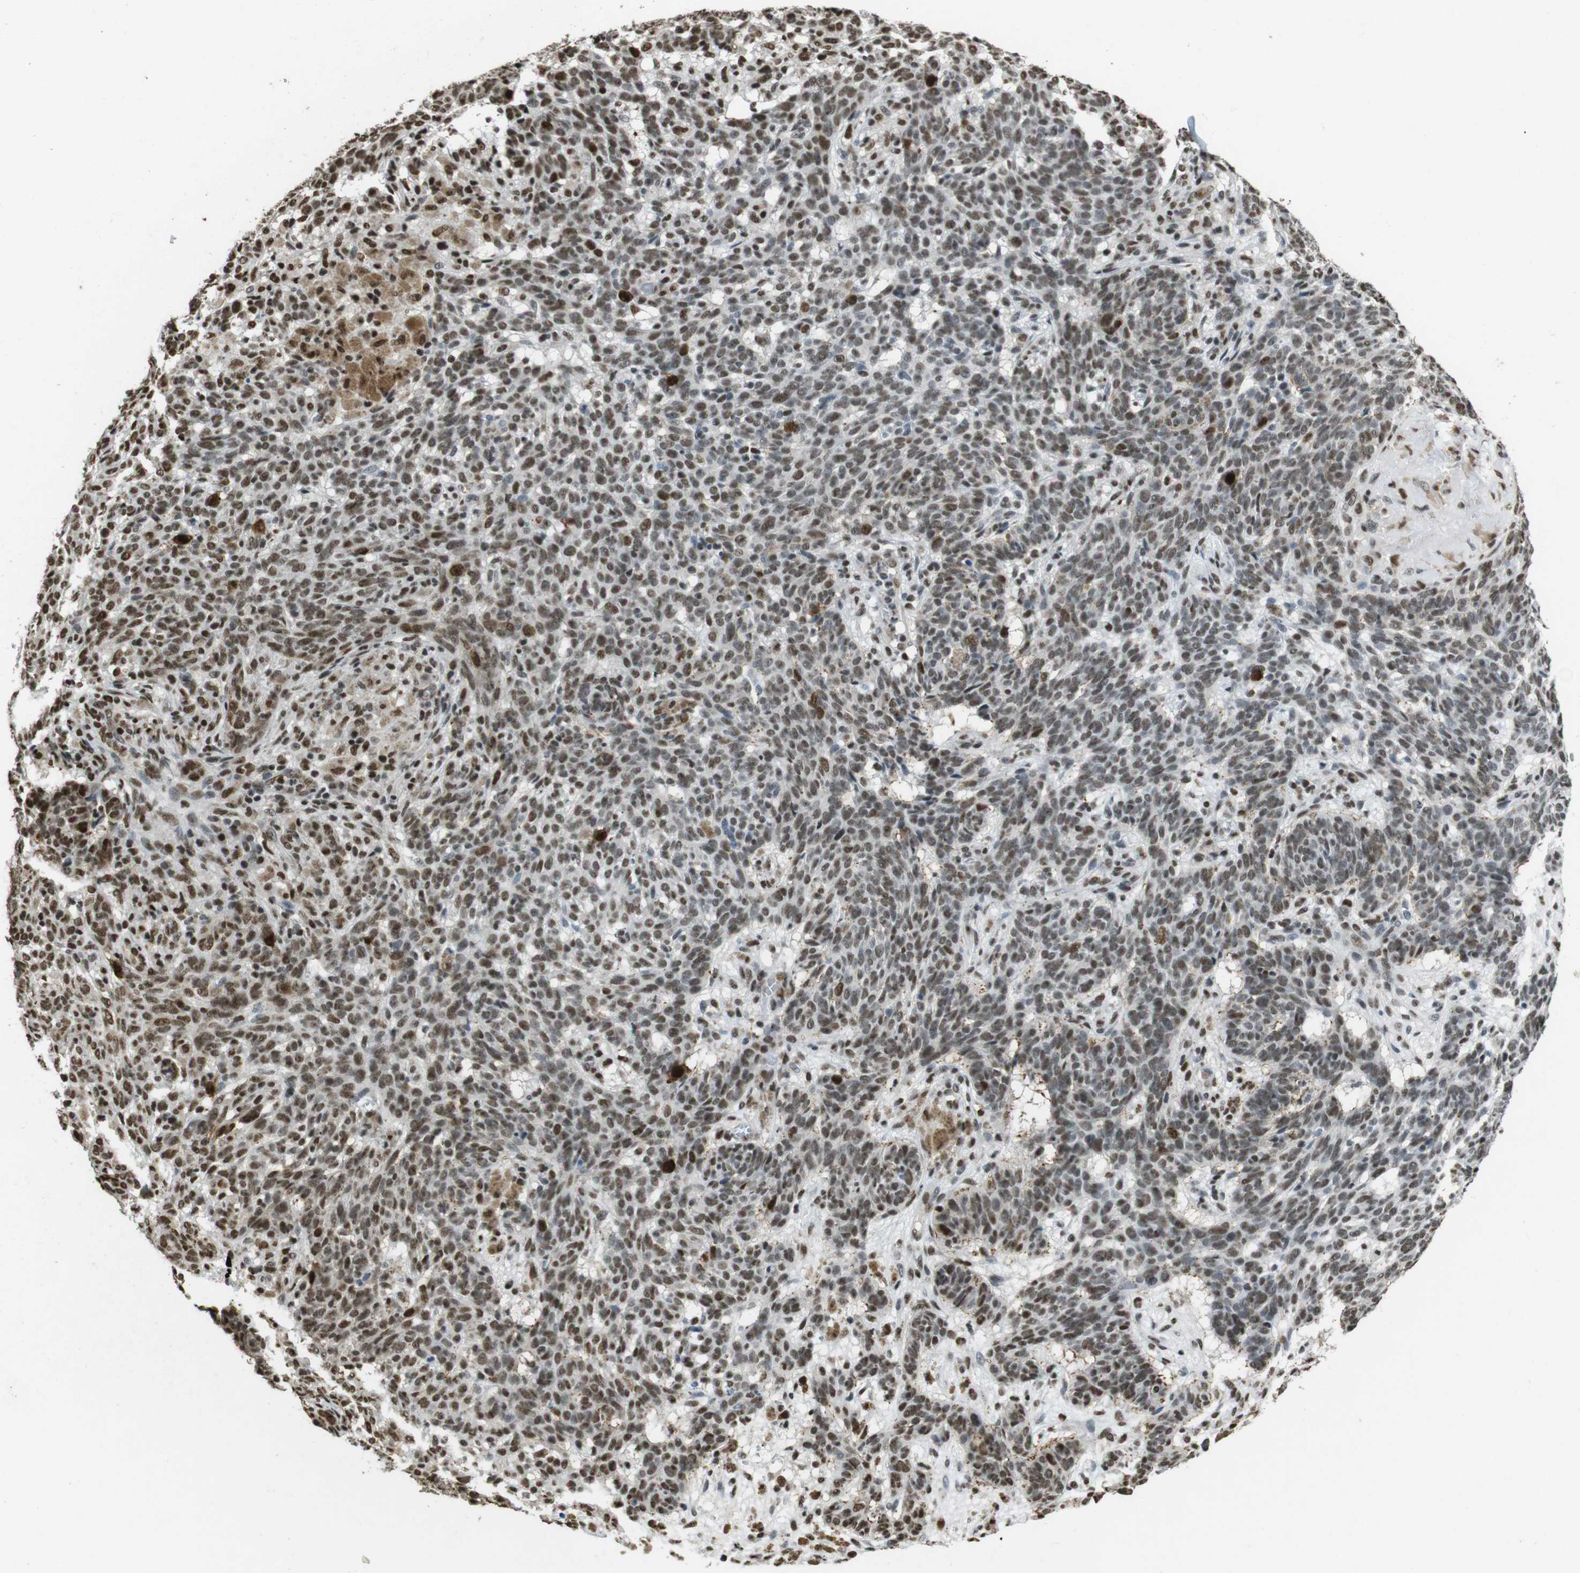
{"staining": {"intensity": "moderate", "quantity": ">75%", "location": "nuclear"}, "tissue": "skin cancer", "cell_type": "Tumor cells", "image_type": "cancer", "snomed": [{"axis": "morphology", "description": "Basal cell carcinoma"}, {"axis": "topography", "description": "Skin"}], "caption": "Protein analysis of skin basal cell carcinoma tissue demonstrates moderate nuclear positivity in about >75% of tumor cells. Immunohistochemistry (ihc) stains the protein in brown and the nuclei are stained blue.", "gene": "CSNK2B", "patient": {"sex": "male", "age": 85}}